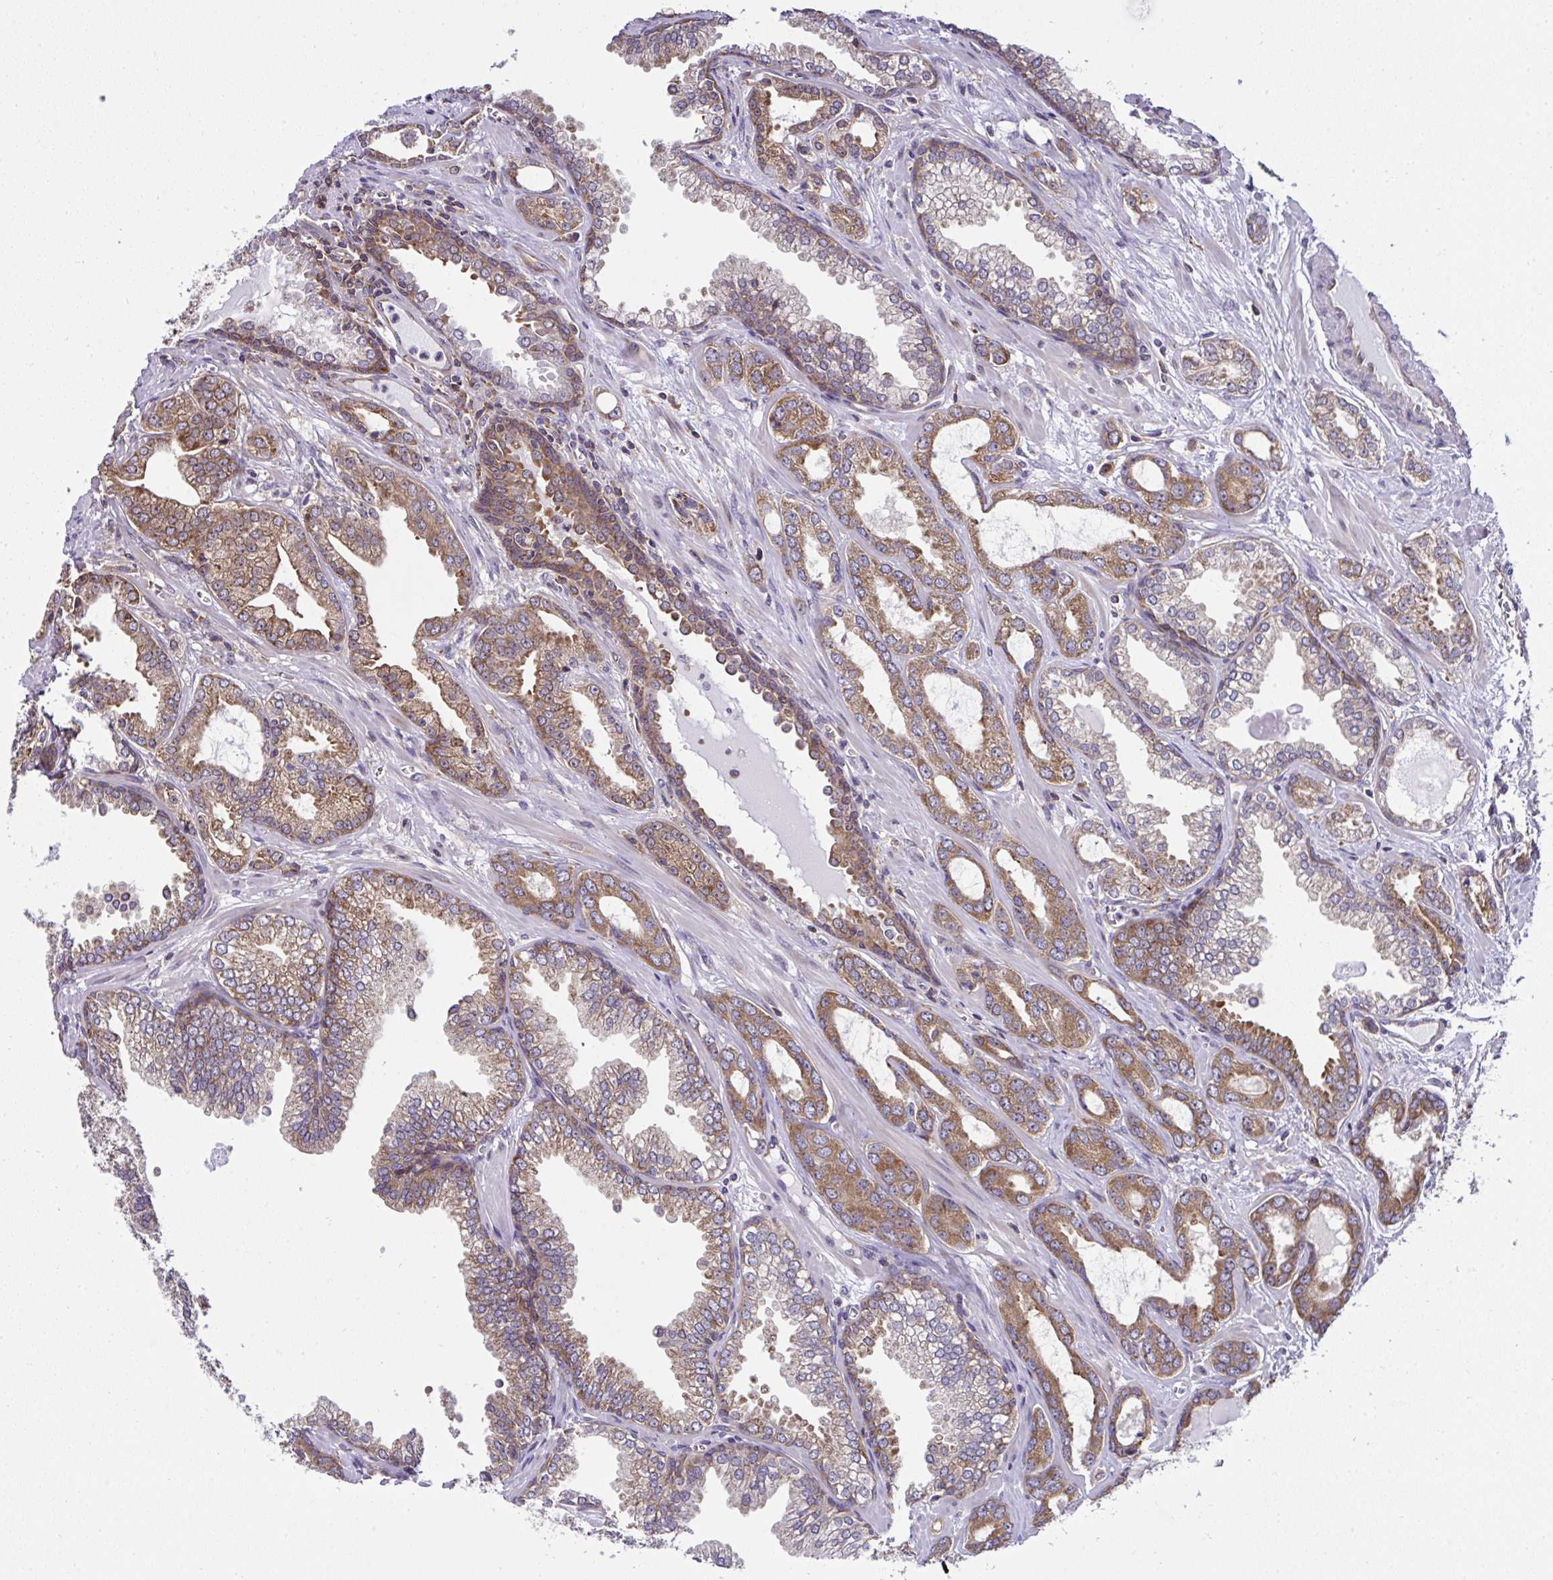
{"staining": {"intensity": "moderate", "quantity": ">75%", "location": "cytoplasmic/membranous"}, "tissue": "prostate cancer", "cell_type": "Tumor cells", "image_type": "cancer", "snomed": [{"axis": "morphology", "description": "Adenocarcinoma, Medium grade"}, {"axis": "topography", "description": "Prostate"}], "caption": "High-magnification brightfield microscopy of prostate adenocarcinoma (medium-grade) stained with DAB (3,3'-diaminobenzidine) (brown) and counterstained with hematoxylin (blue). tumor cells exhibit moderate cytoplasmic/membranous staining is identified in approximately>75% of cells. (DAB = brown stain, brightfield microscopy at high magnification).", "gene": "RPS7", "patient": {"sex": "male", "age": 57}}